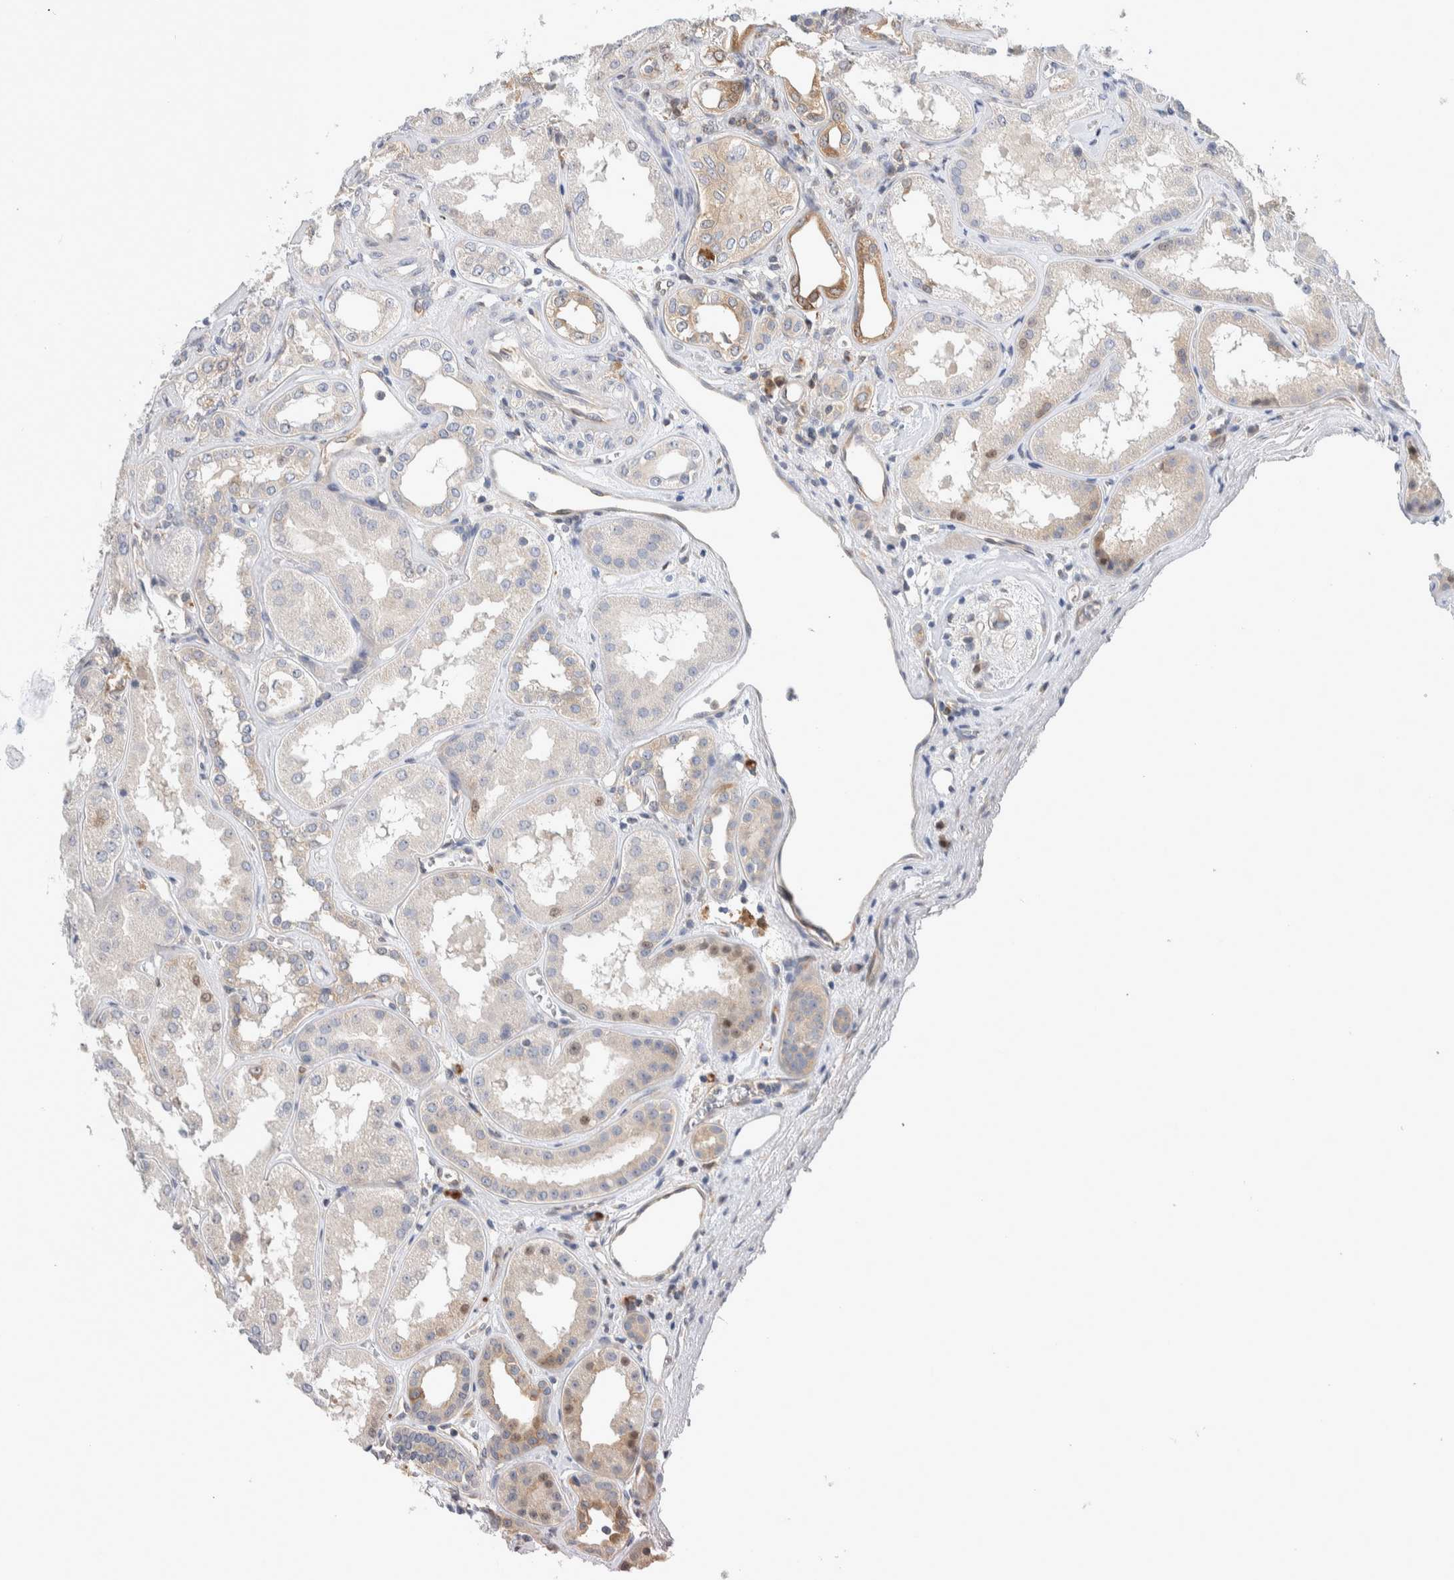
{"staining": {"intensity": "weak", "quantity": "<25%", "location": "cytoplasmic/membranous"}, "tissue": "kidney", "cell_type": "Cells in glomeruli", "image_type": "normal", "snomed": [{"axis": "morphology", "description": "Normal tissue, NOS"}, {"axis": "topography", "description": "Kidney"}], "caption": "Histopathology image shows no significant protein staining in cells in glomeruli of unremarkable kidney. (DAB immunohistochemistry, high magnification).", "gene": "NFKB2", "patient": {"sex": "female", "age": 56}}